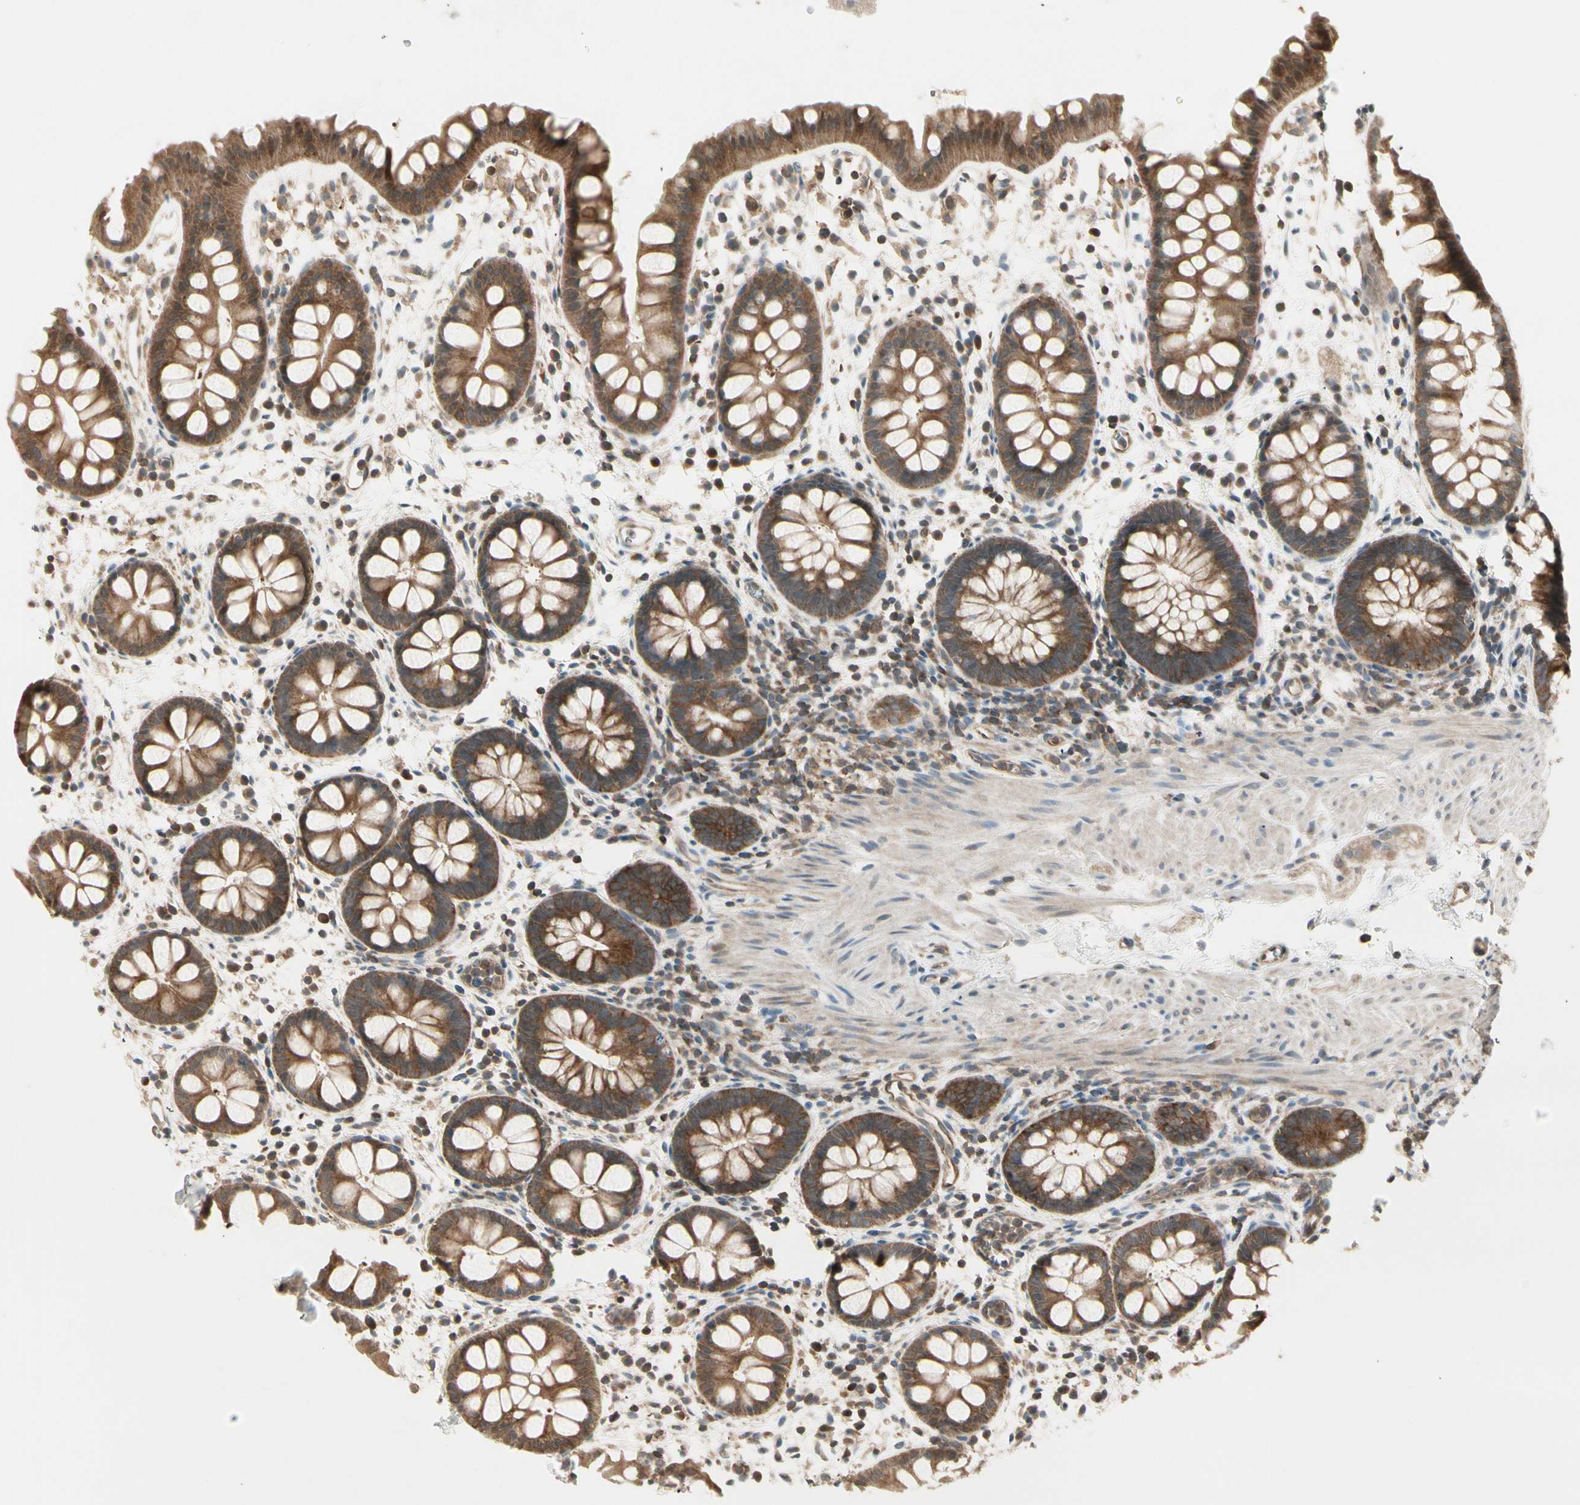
{"staining": {"intensity": "moderate", "quantity": ">75%", "location": "cytoplasmic/membranous"}, "tissue": "rectum", "cell_type": "Glandular cells", "image_type": "normal", "snomed": [{"axis": "morphology", "description": "Normal tissue, NOS"}, {"axis": "topography", "description": "Rectum"}], "caption": "Protein expression analysis of benign rectum shows moderate cytoplasmic/membranous staining in about >75% of glandular cells.", "gene": "OXSR1", "patient": {"sex": "female", "age": 24}}